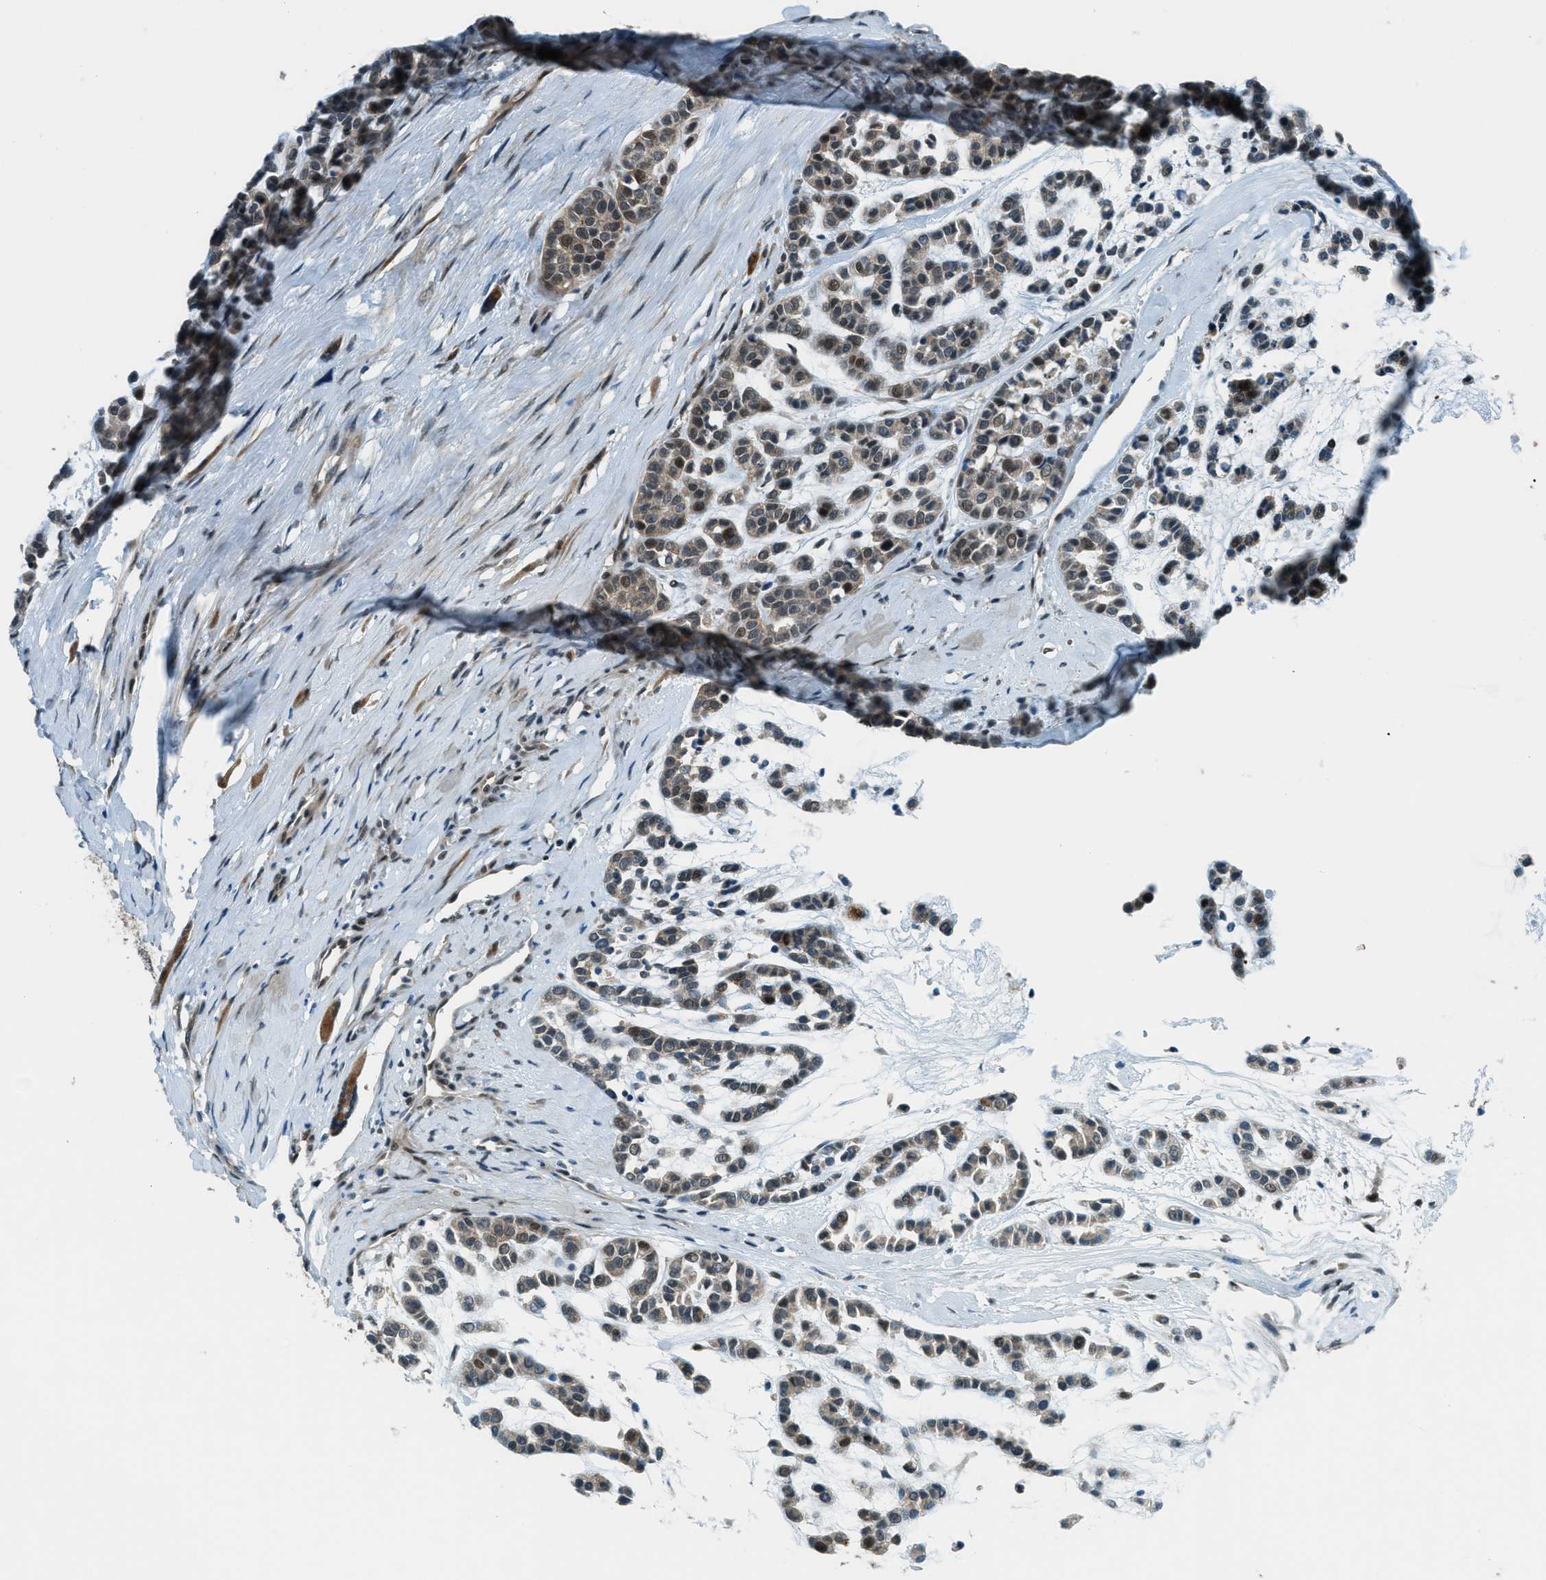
{"staining": {"intensity": "weak", "quantity": "25%-75%", "location": "nuclear"}, "tissue": "head and neck cancer", "cell_type": "Tumor cells", "image_type": "cancer", "snomed": [{"axis": "morphology", "description": "Adenocarcinoma, NOS"}, {"axis": "morphology", "description": "Adenoma, NOS"}, {"axis": "topography", "description": "Head-Neck"}], "caption": "A brown stain labels weak nuclear positivity of a protein in head and neck cancer tumor cells. The staining was performed using DAB to visualize the protein expression in brown, while the nuclei were stained in blue with hematoxylin (Magnification: 20x).", "gene": "NPEPL1", "patient": {"sex": "female", "age": 55}}